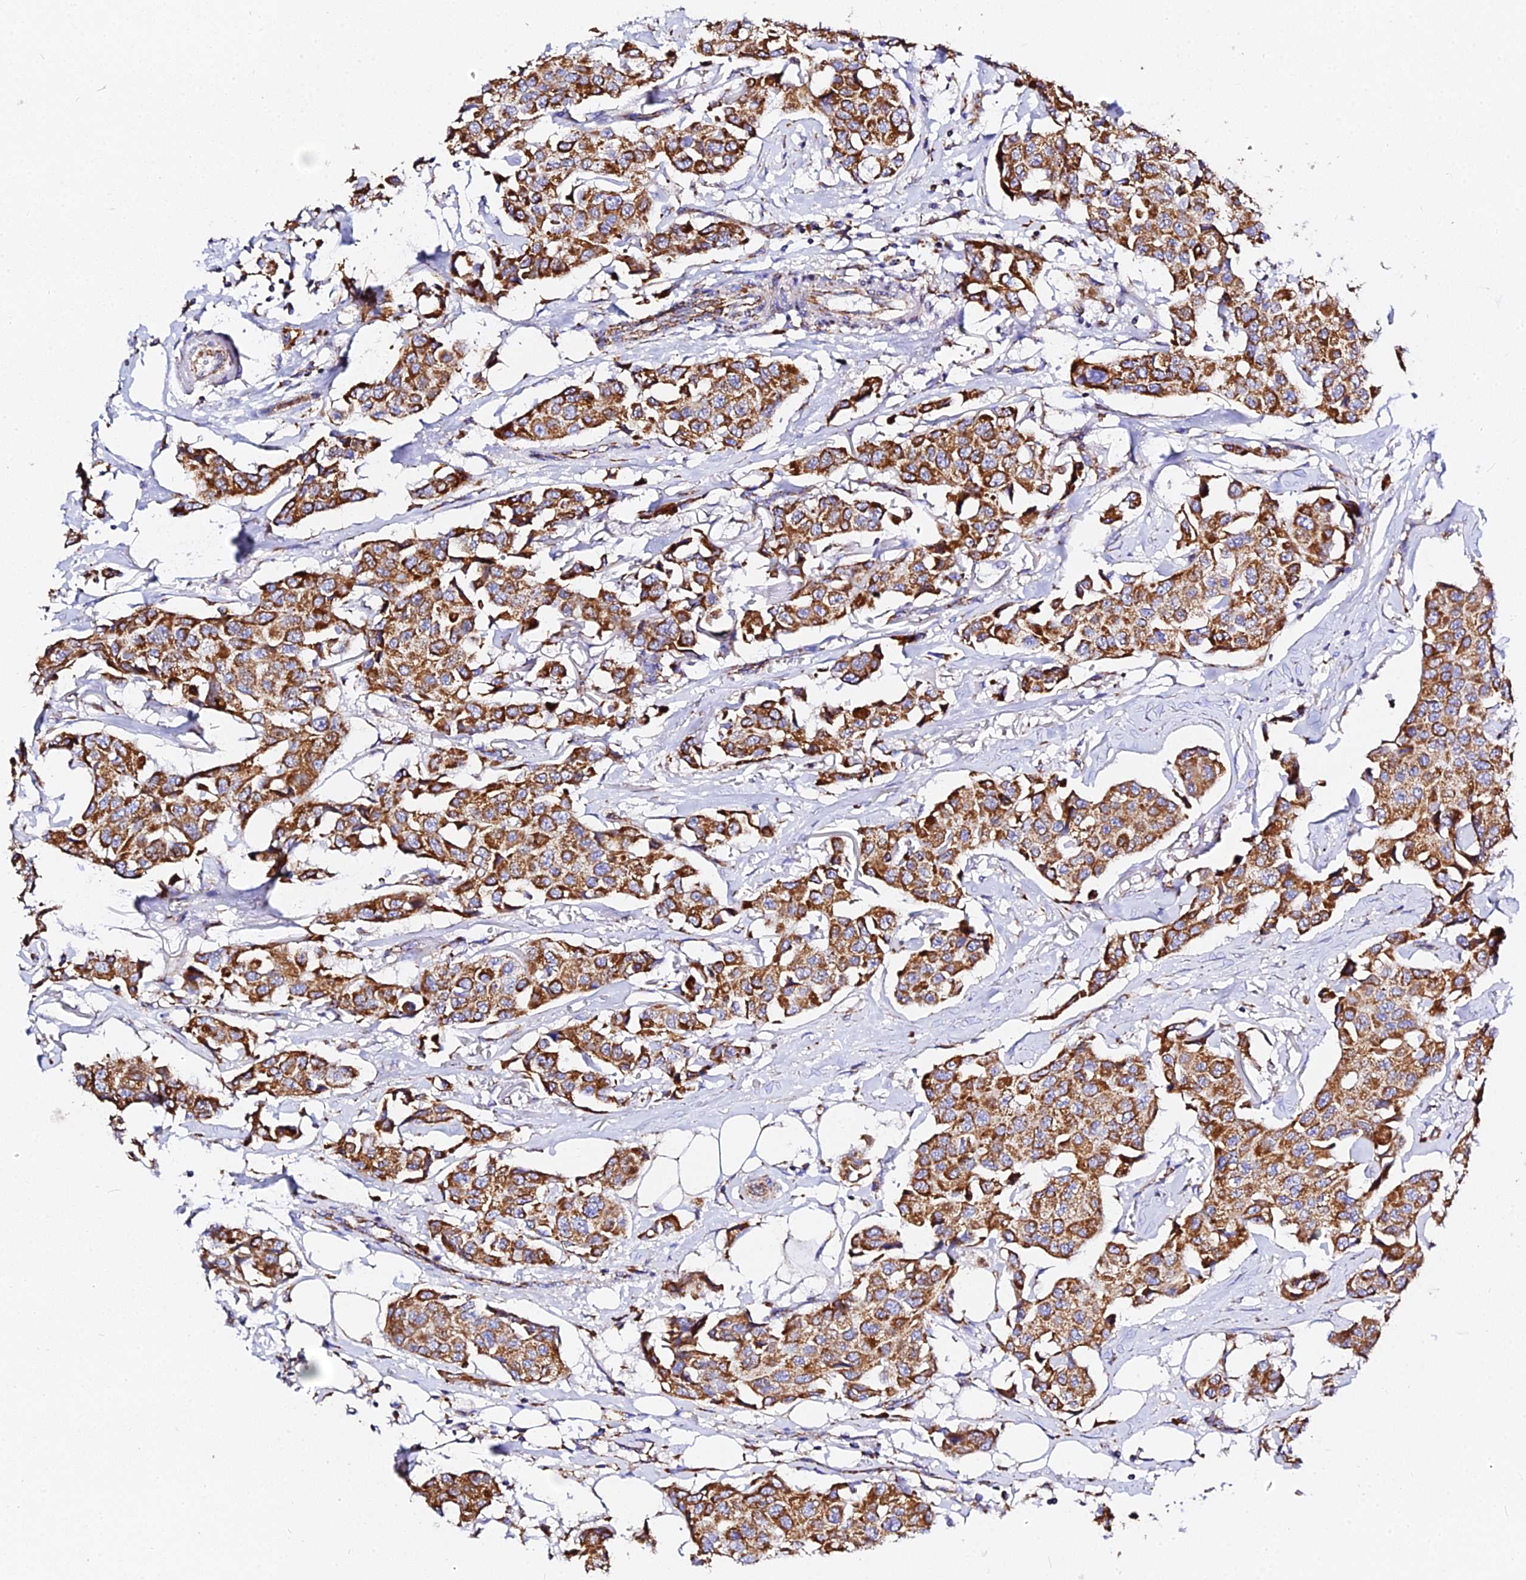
{"staining": {"intensity": "strong", "quantity": ">75%", "location": "cytoplasmic/membranous"}, "tissue": "breast cancer", "cell_type": "Tumor cells", "image_type": "cancer", "snomed": [{"axis": "morphology", "description": "Duct carcinoma"}, {"axis": "topography", "description": "Breast"}], "caption": "High-power microscopy captured an IHC photomicrograph of breast cancer (invasive ductal carcinoma), revealing strong cytoplasmic/membranous positivity in about >75% of tumor cells.", "gene": "ZNF573", "patient": {"sex": "female", "age": 80}}